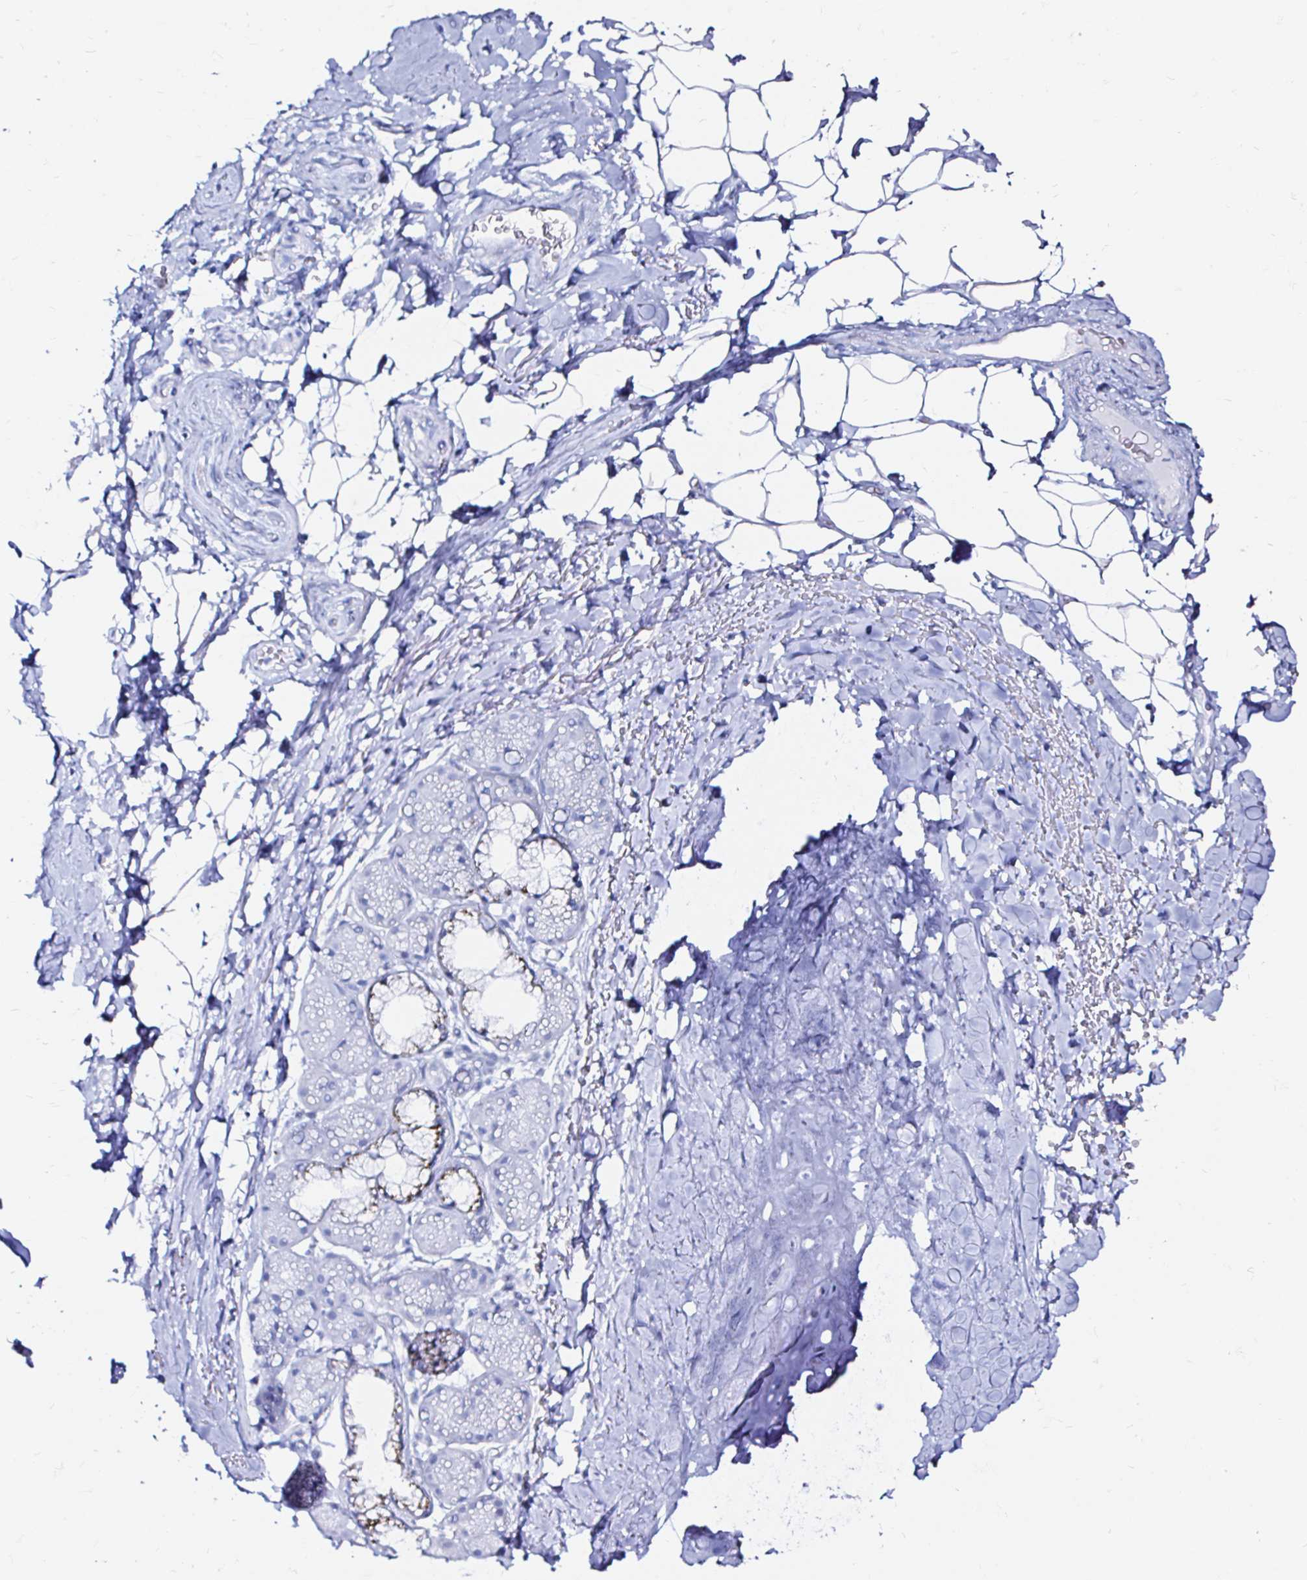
{"staining": {"intensity": "negative", "quantity": "none", "location": "none"}, "tissue": "adipose tissue", "cell_type": "Adipocytes", "image_type": "normal", "snomed": [{"axis": "morphology", "description": "Normal tissue, NOS"}, {"axis": "topography", "description": "Lymph node"}, {"axis": "topography", "description": "Cartilage tissue"}, {"axis": "topography", "description": "Bronchus"}], "caption": "Immunohistochemical staining of normal human adipose tissue exhibits no significant expression in adipocytes. (IHC, brightfield microscopy, high magnification).", "gene": "ZNF432", "patient": {"sex": "female", "age": 70}}